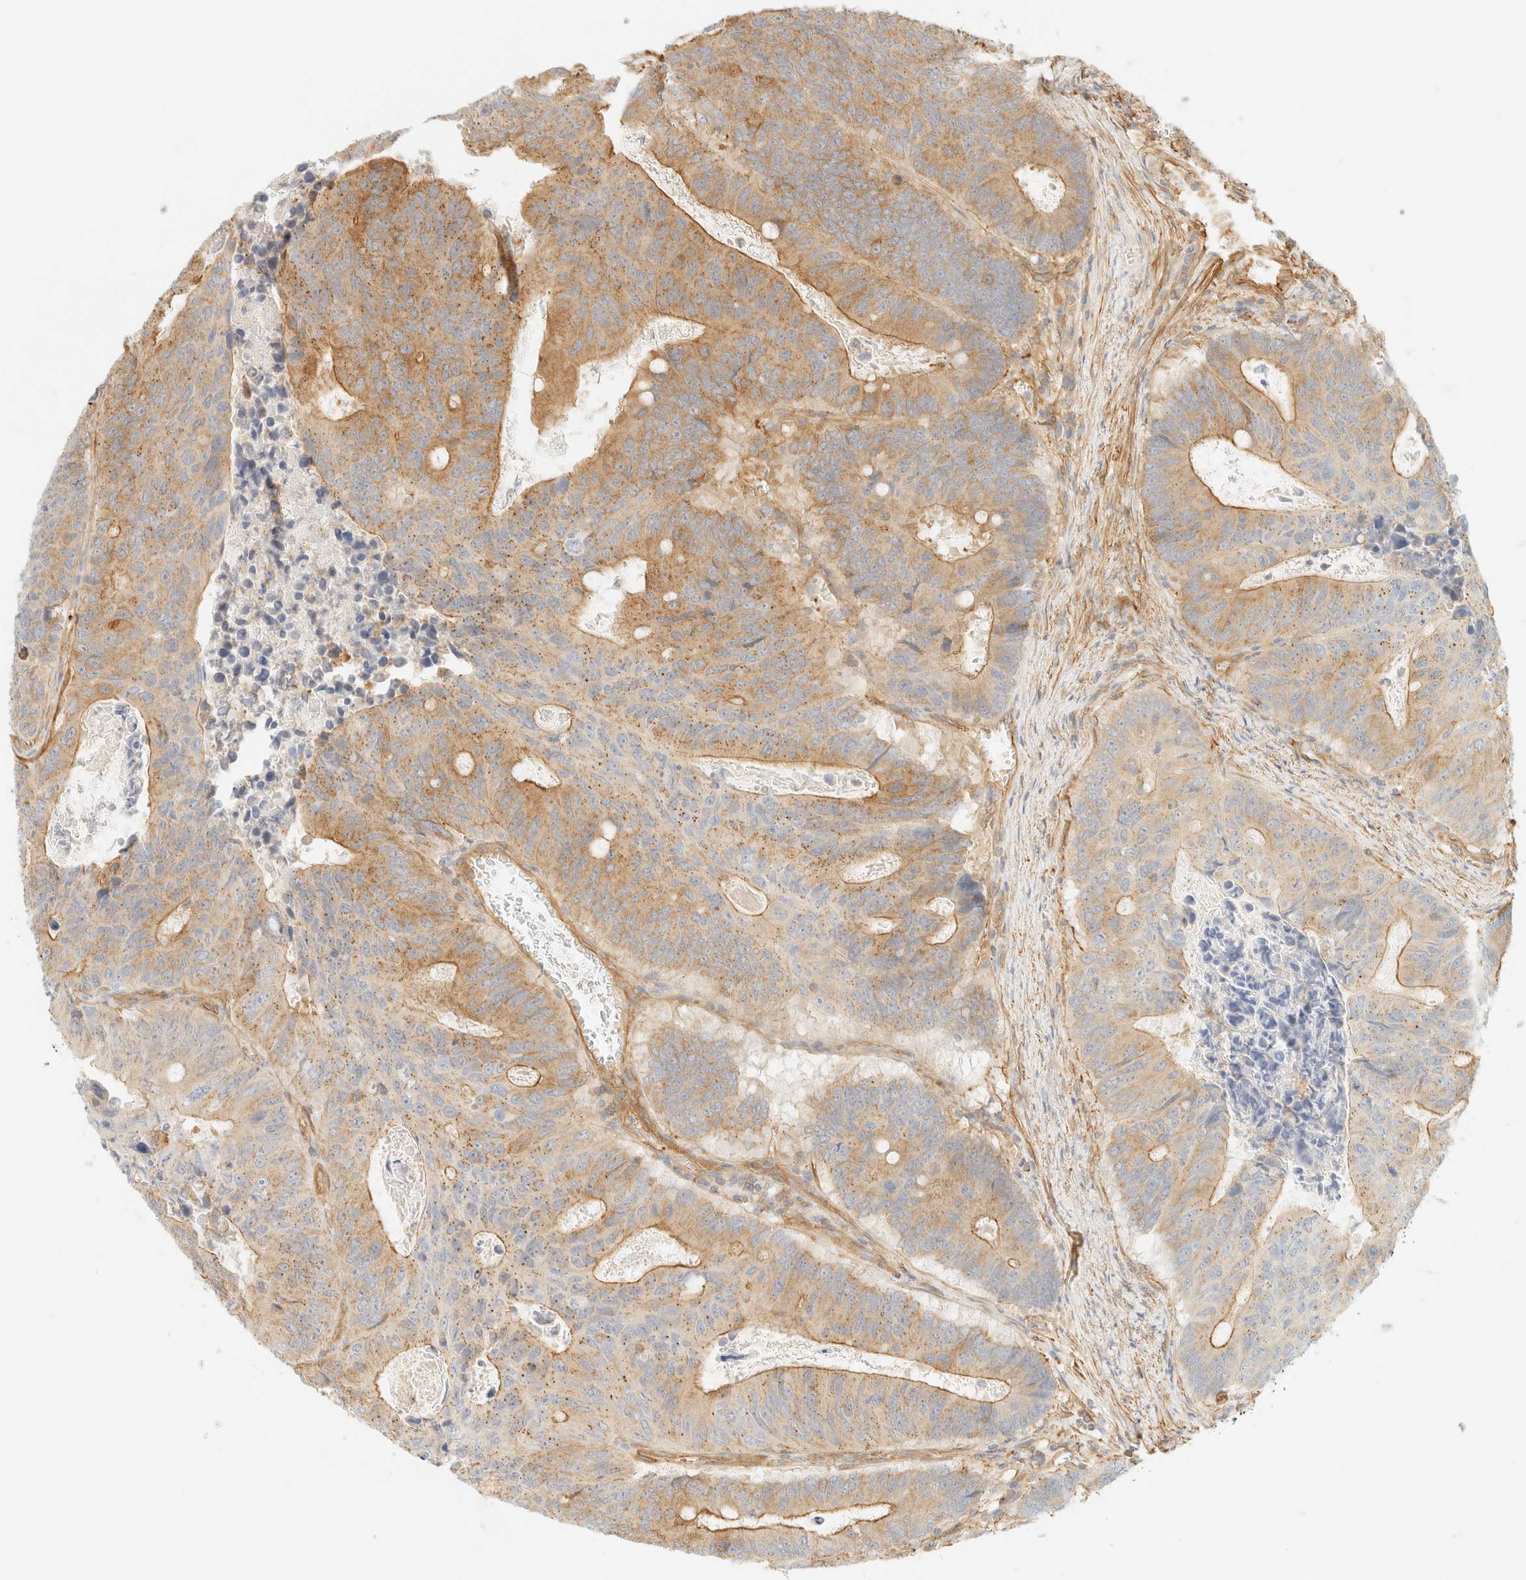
{"staining": {"intensity": "moderate", "quantity": ">75%", "location": "cytoplasmic/membranous"}, "tissue": "colorectal cancer", "cell_type": "Tumor cells", "image_type": "cancer", "snomed": [{"axis": "morphology", "description": "Adenocarcinoma, NOS"}, {"axis": "topography", "description": "Colon"}], "caption": "This micrograph reveals adenocarcinoma (colorectal) stained with immunohistochemistry (IHC) to label a protein in brown. The cytoplasmic/membranous of tumor cells show moderate positivity for the protein. Nuclei are counter-stained blue.", "gene": "OTOP2", "patient": {"sex": "male", "age": 87}}